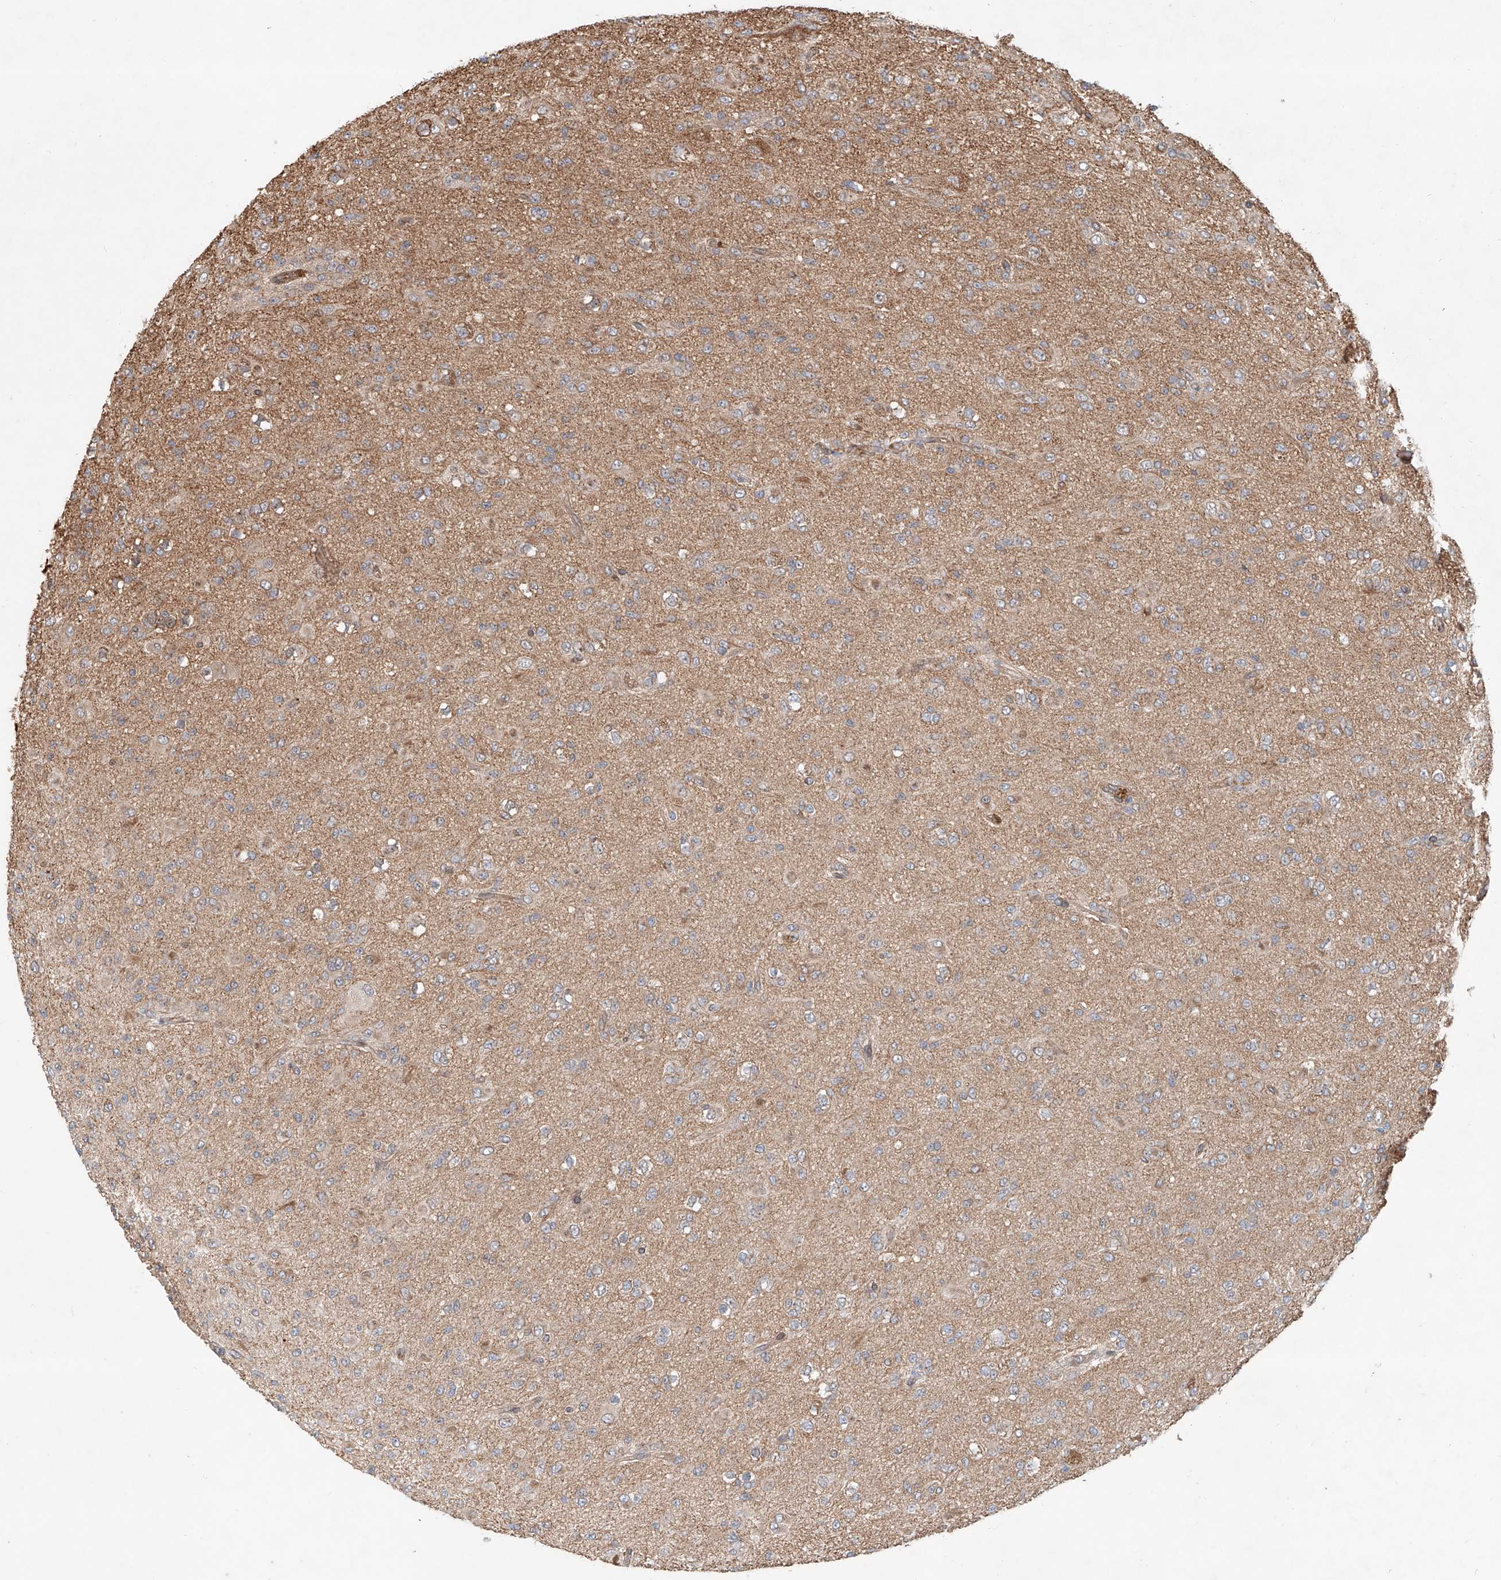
{"staining": {"intensity": "moderate", "quantity": "<25%", "location": "cytoplasmic/membranous"}, "tissue": "glioma", "cell_type": "Tumor cells", "image_type": "cancer", "snomed": [{"axis": "morphology", "description": "Glioma, malignant, Low grade"}, {"axis": "topography", "description": "Brain"}], "caption": "There is low levels of moderate cytoplasmic/membranous staining in tumor cells of glioma, as demonstrated by immunohistochemical staining (brown color).", "gene": "SASH1", "patient": {"sex": "male", "age": 65}}